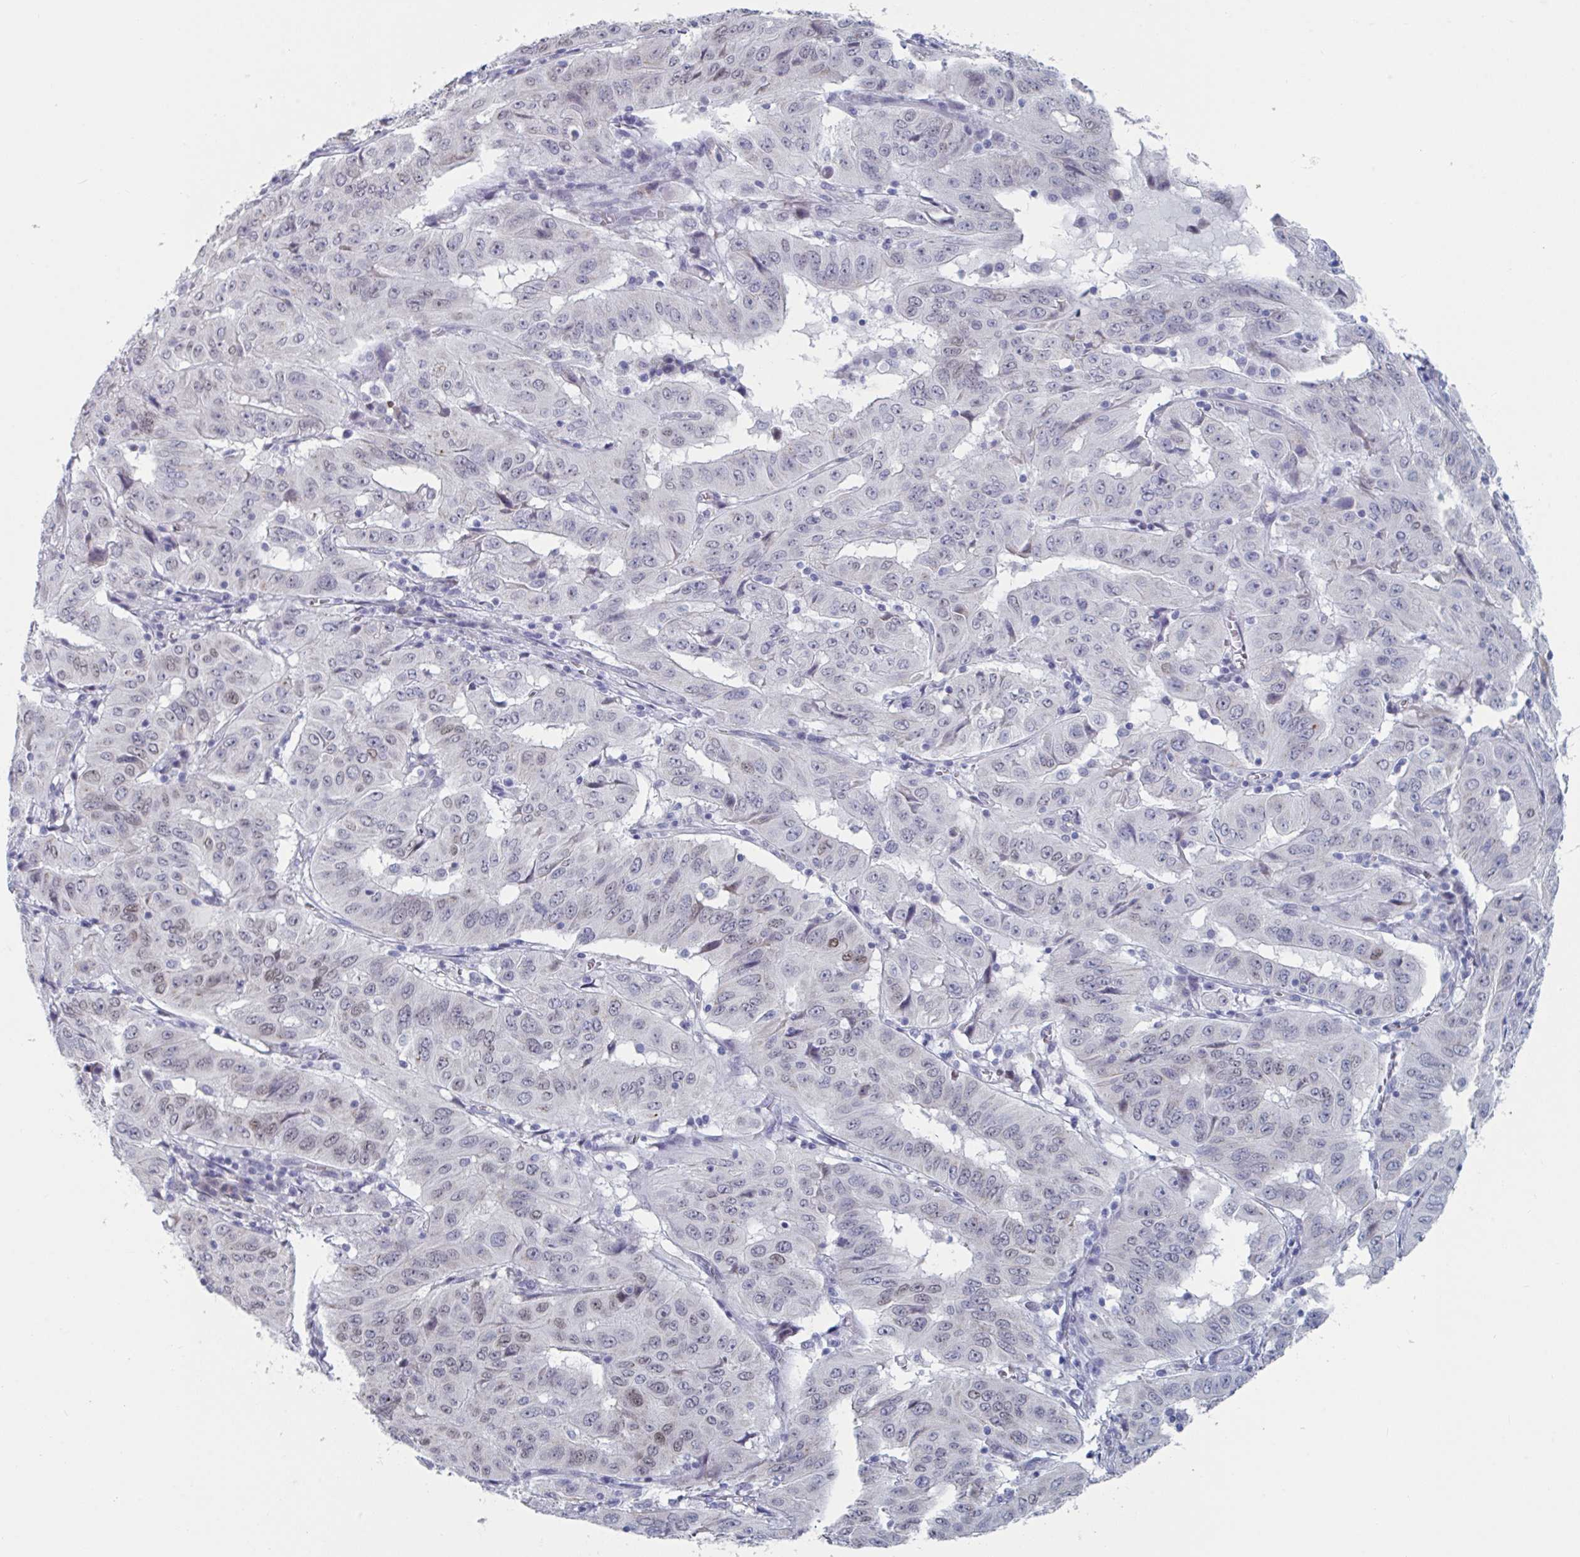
{"staining": {"intensity": "weak", "quantity": "<25%", "location": "nuclear"}, "tissue": "pancreatic cancer", "cell_type": "Tumor cells", "image_type": "cancer", "snomed": [{"axis": "morphology", "description": "Adenocarcinoma, NOS"}, {"axis": "topography", "description": "Pancreas"}], "caption": "Immunohistochemistry of human pancreatic cancer displays no staining in tumor cells. (DAB (3,3'-diaminobenzidine) immunohistochemistry (IHC) visualized using brightfield microscopy, high magnification).", "gene": "FOXA1", "patient": {"sex": "male", "age": 63}}